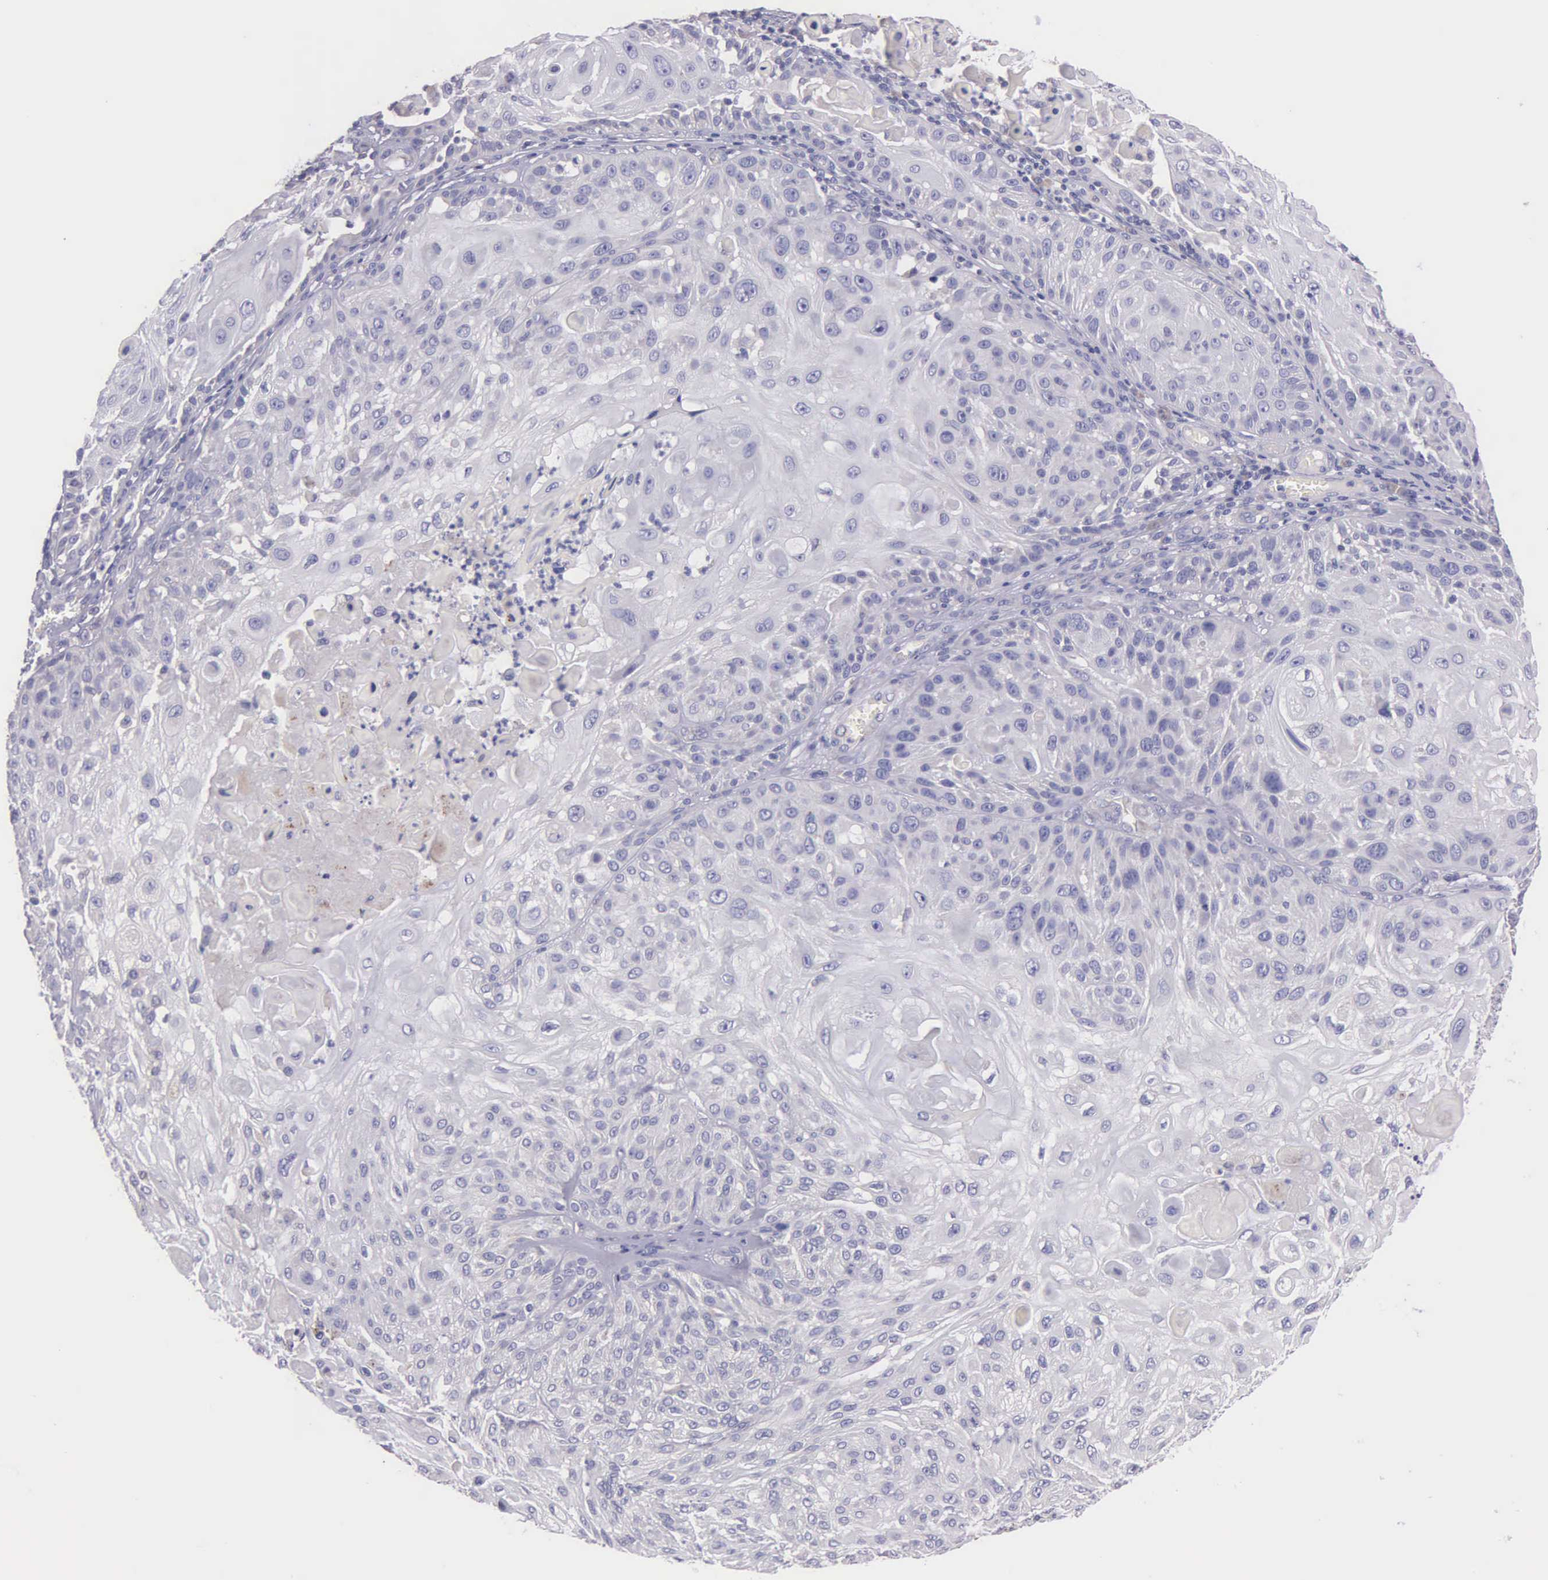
{"staining": {"intensity": "negative", "quantity": "none", "location": "none"}, "tissue": "skin cancer", "cell_type": "Tumor cells", "image_type": "cancer", "snomed": [{"axis": "morphology", "description": "Squamous cell carcinoma, NOS"}, {"axis": "topography", "description": "Skin"}], "caption": "The image displays no staining of tumor cells in skin cancer (squamous cell carcinoma).", "gene": "MIA2", "patient": {"sex": "female", "age": 89}}